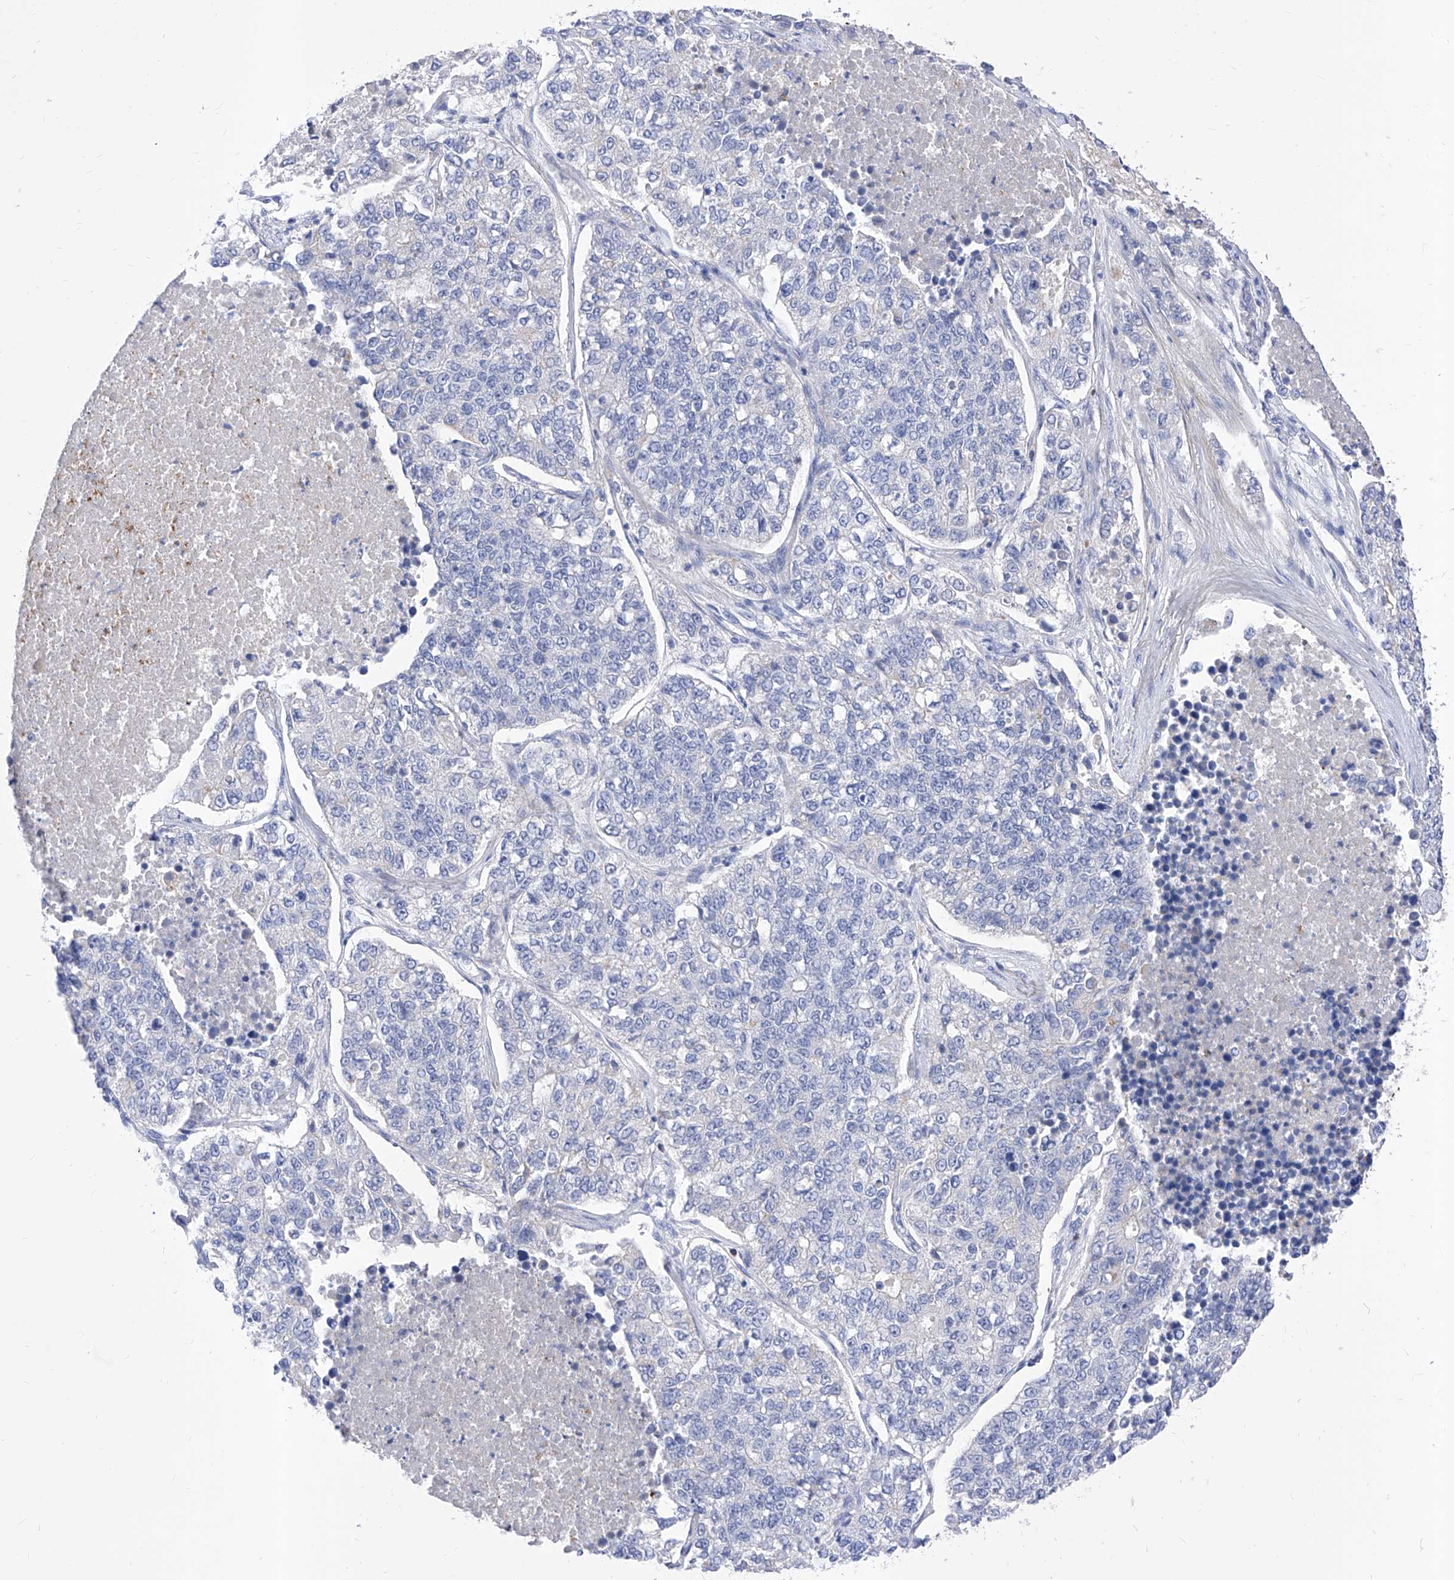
{"staining": {"intensity": "negative", "quantity": "none", "location": "none"}, "tissue": "lung cancer", "cell_type": "Tumor cells", "image_type": "cancer", "snomed": [{"axis": "morphology", "description": "Adenocarcinoma, NOS"}, {"axis": "topography", "description": "Lung"}], "caption": "Lung cancer (adenocarcinoma) was stained to show a protein in brown. There is no significant expression in tumor cells. (DAB (3,3'-diaminobenzidine) IHC with hematoxylin counter stain).", "gene": "VAX1", "patient": {"sex": "male", "age": 49}}